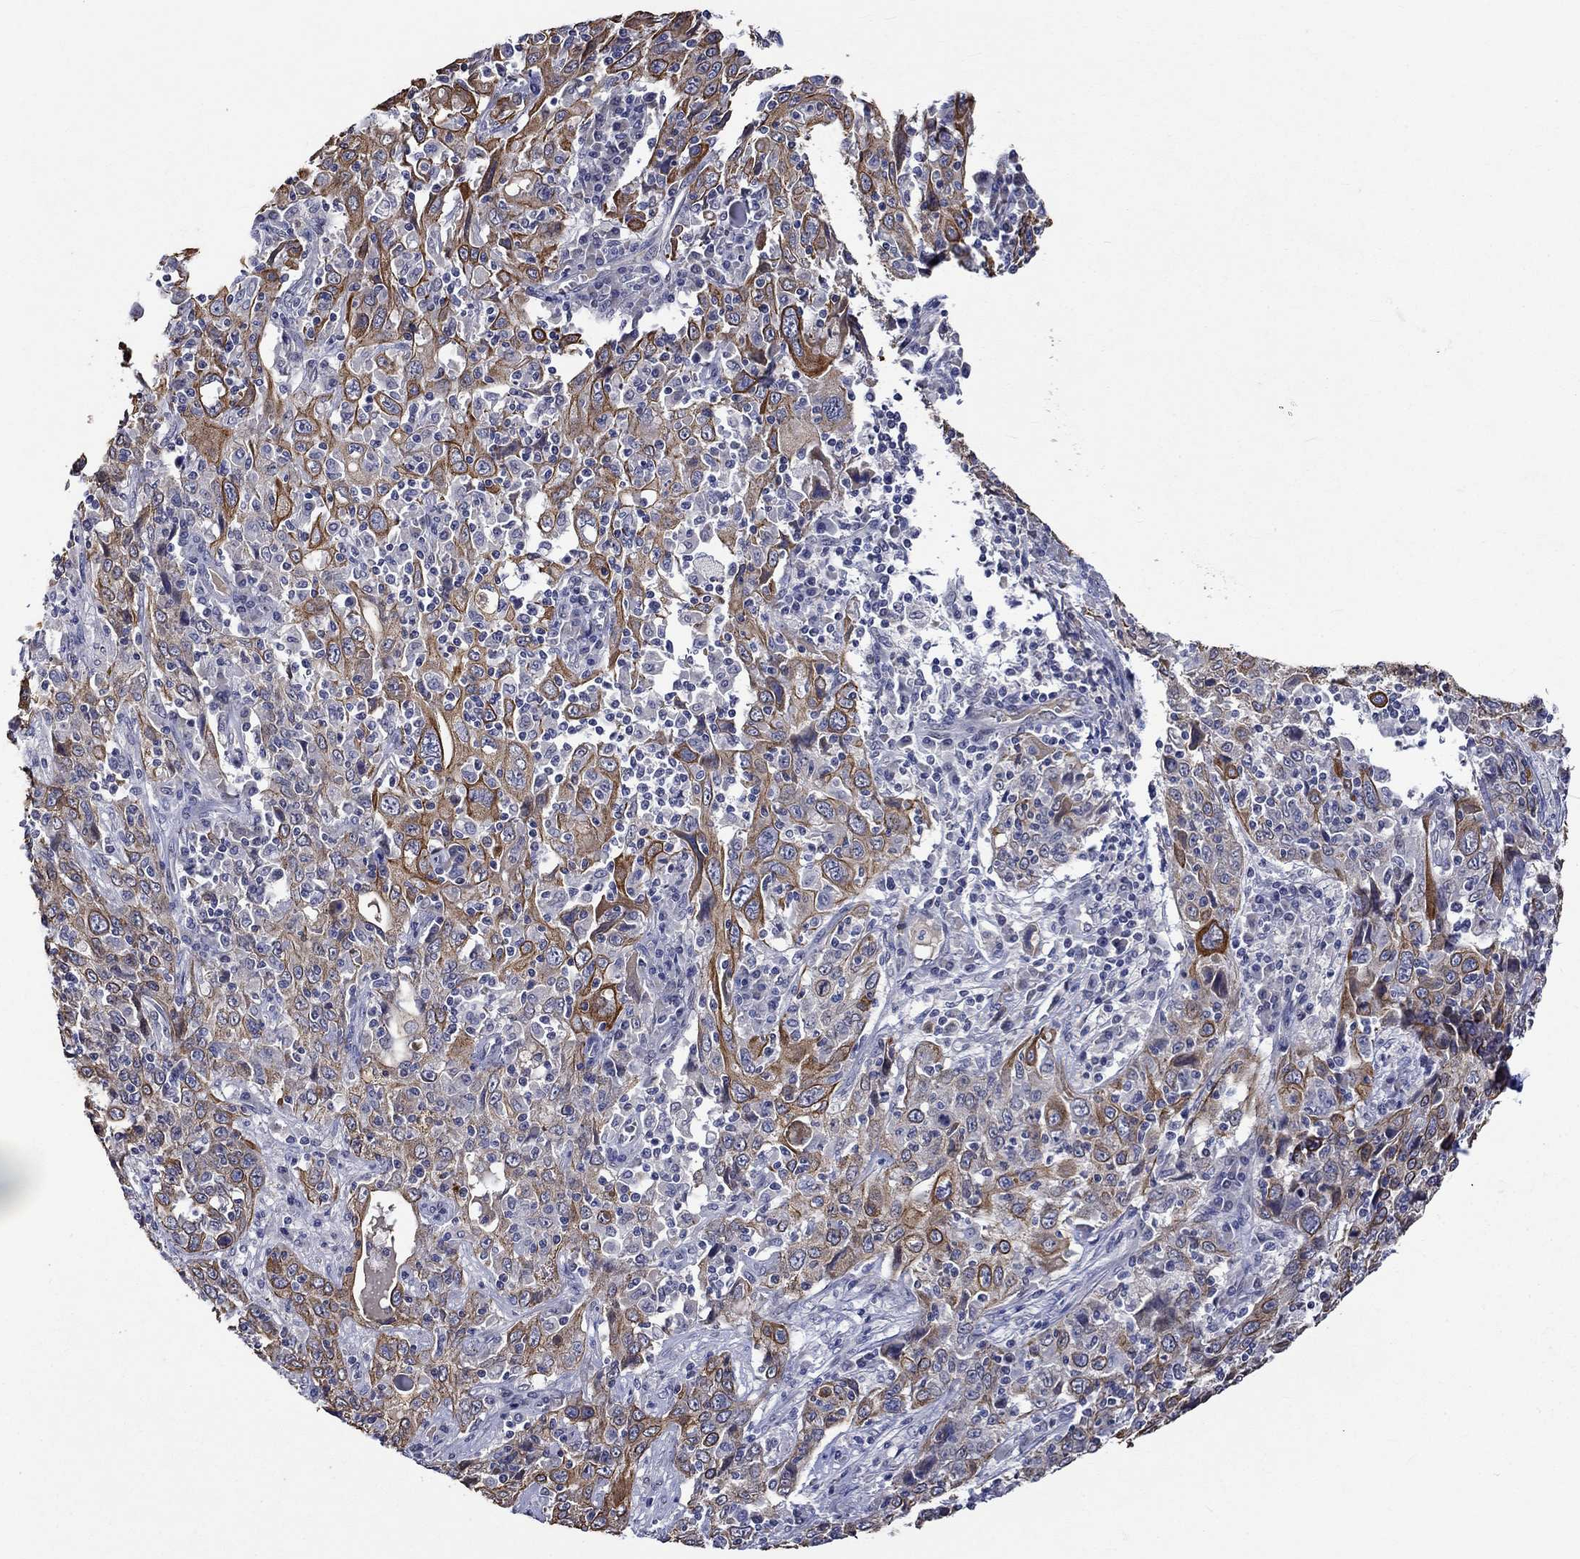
{"staining": {"intensity": "strong", "quantity": "25%-75%", "location": "cytoplasmic/membranous"}, "tissue": "cervical cancer", "cell_type": "Tumor cells", "image_type": "cancer", "snomed": [{"axis": "morphology", "description": "Squamous cell carcinoma, NOS"}, {"axis": "topography", "description": "Cervix"}], "caption": "DAB immunohistochemical staining of cervical cancer exhibits strong cytoplasmic/membranous protein positivity in about 25%-75% of tumor cells. The staining was performed using DAB (3,3'-diaminobenzidine) to visualize the protein expression in brown, while the nuclei were stained in blue with hematoxylin (Magnification: 20x).", "gene": "DDX3Y", "patient": {"sex": "female", "age": 46}}